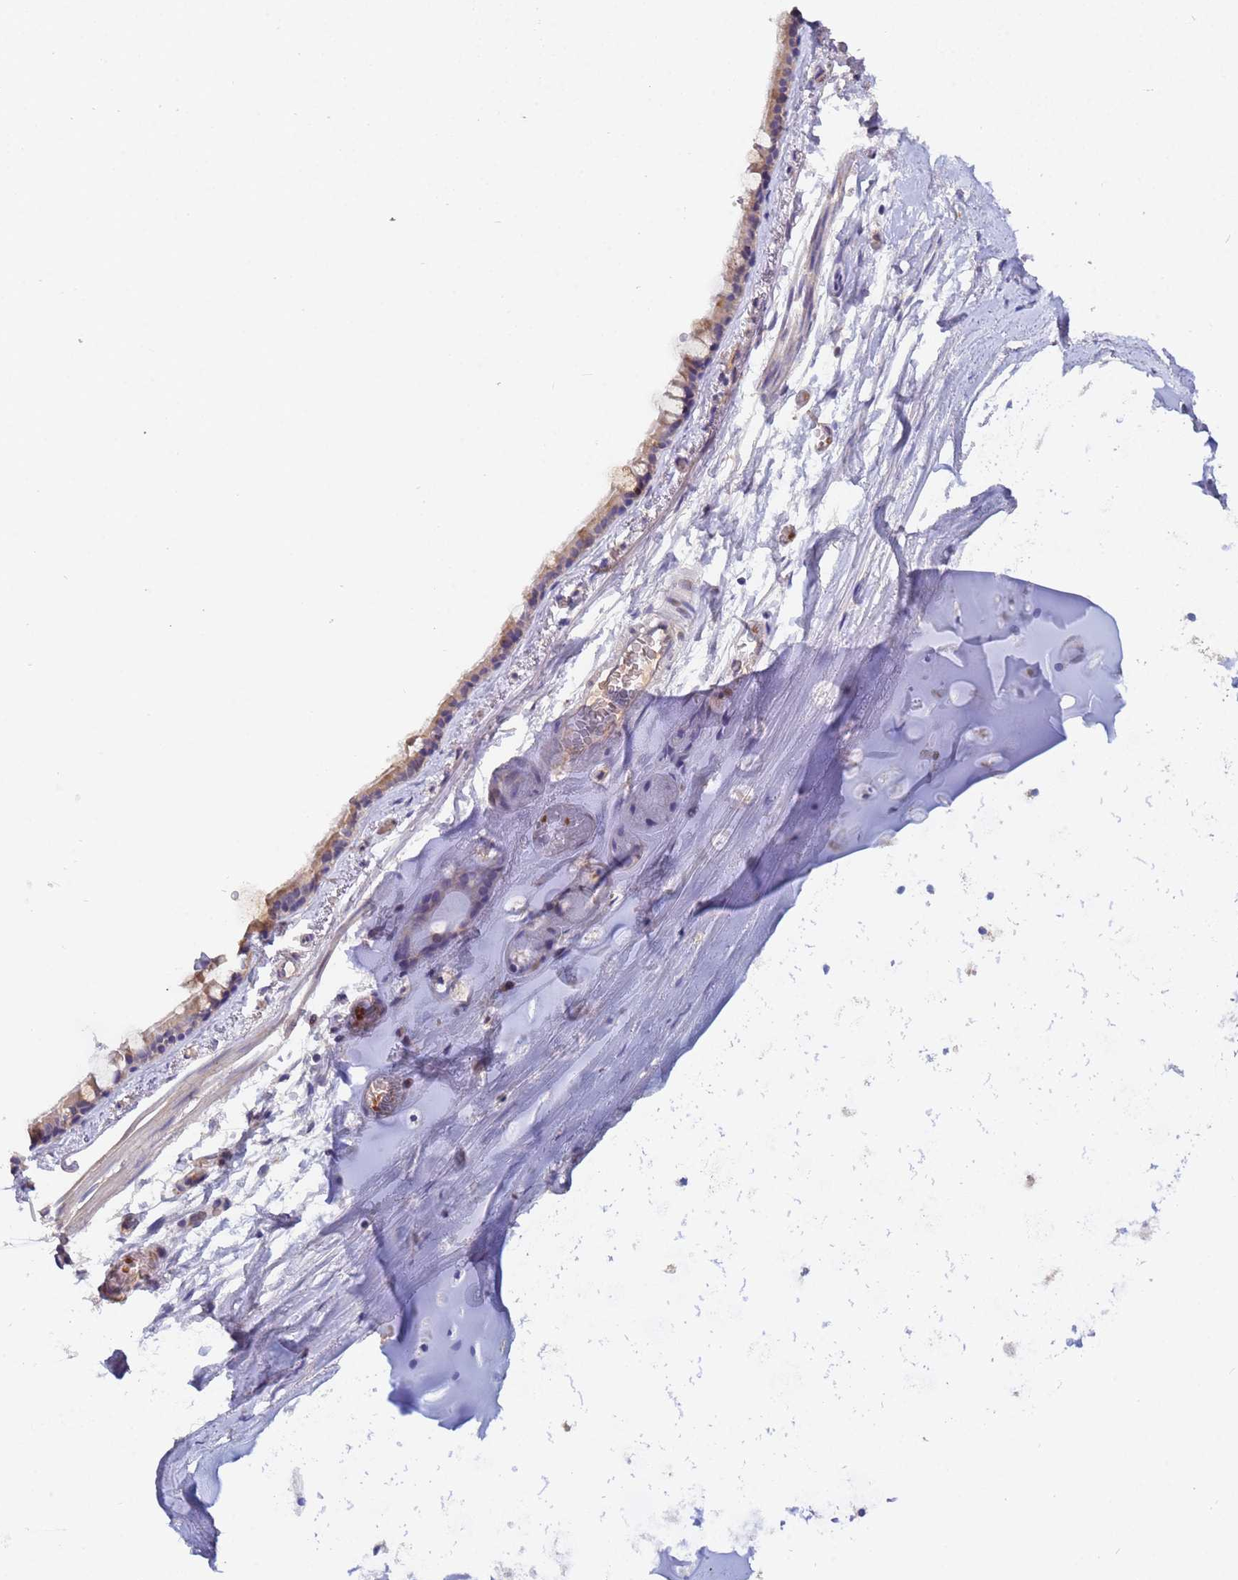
{"staining": {"intensity": "weak", "quantity": "25%-75%", "location": "cytoplasmic/membranous"}, "tissue": "bronchus", "cell_type": "Respiratory epithelial cells", "image_type": "normal", "snomed": [{"axis": "morphology", "description": "Normal tissue, NOS"}, {"axis": "topography", "description": "Cartilage tissue"}], "caption": "Immunohistochemistry (DAB) staining of benign human bronchus reveals weak cytoplasmic/membranous protein expression in about 25%-75% of respiratory epithelial cells.", "gene": "IHO1", "patient": {"sex": "male", "age": 63}}